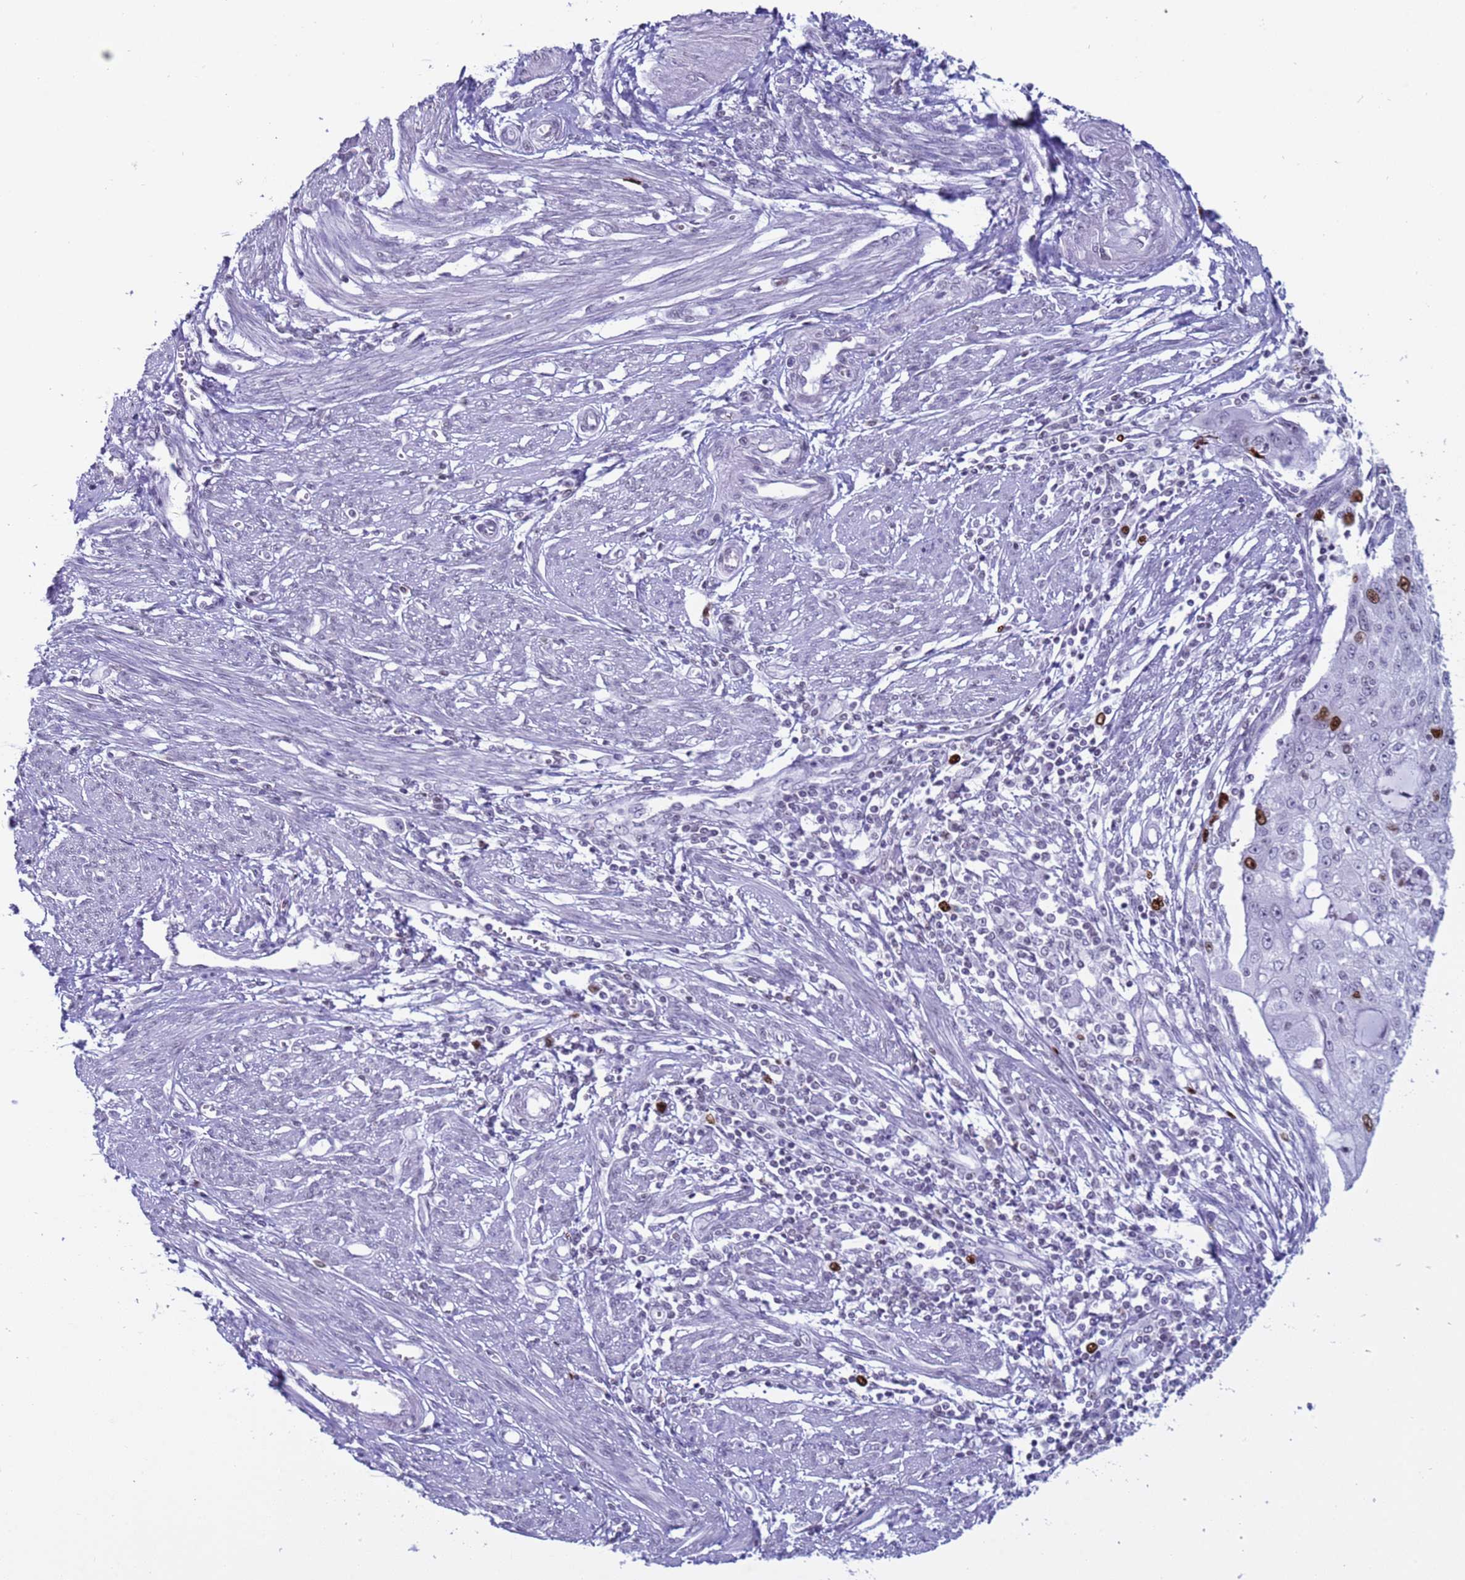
{"staining": {"intensity": "strong", "quantity": "<25%", "location": "nuclear"}, "tissue": "endometrial cancer", "cell_type": "Tumor cells", "image_type": "cancer", "snomed": [{"axis": "morphology", "description": "Adenocarcinoma, NOS"}, {"axis": "topography", "description": "Endometrium"}], "caption": "Protein positivity by immunohistochemistry (IHC) exhibits strong nuclear expression in about <25% of tumor cells in endometrial adenocarcinoma. (Stains: DAB (3,3'-diaminobenzidine) in brown, nuclei in blue, Microscopy: brightfield microscopy at high magnification).", "gene": "H4C8", "patient": {"sex": "female", "age": 56}}